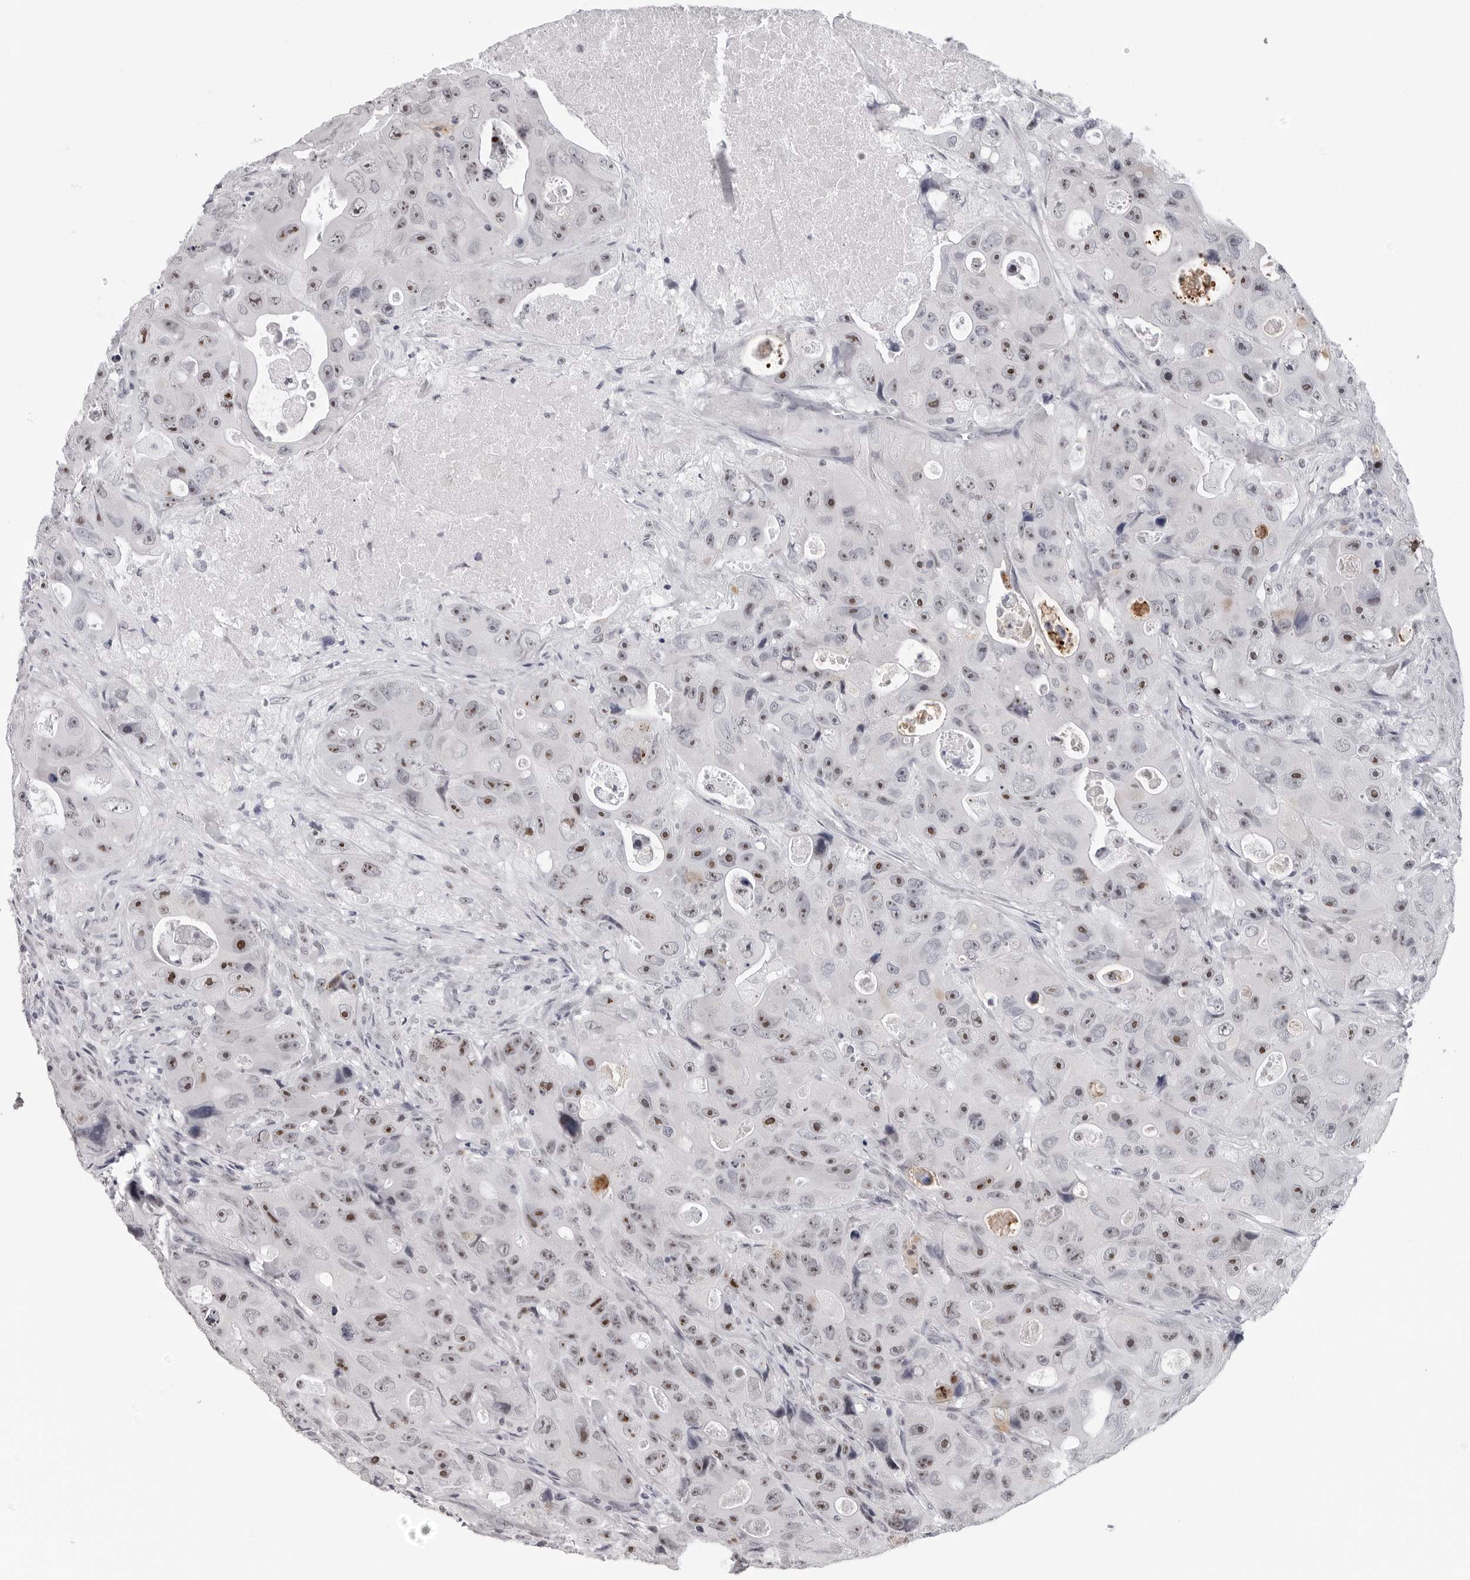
{"staining": {"intensity": "moderate", "quantity": ">75%", "location": "nuclear"}, "tissue": "colorectal cancer", "cell_type": "Tumor cells", "image_type": "cancer", "snomed": [{"axis": "morphology", "description": "Adenocarcinoma, NOS"}, {"axis": "topography", "description": "Colon"}], "caption": "IHC histopathology image of human colorectal cancer (adenocarcinoma) stained for a protein (brown), which reveals medium levels of moderate nuclear staining in about >75% of tumor cells.", "gene": "GNL2", "patient": {"sex": "female", "age": 46}}